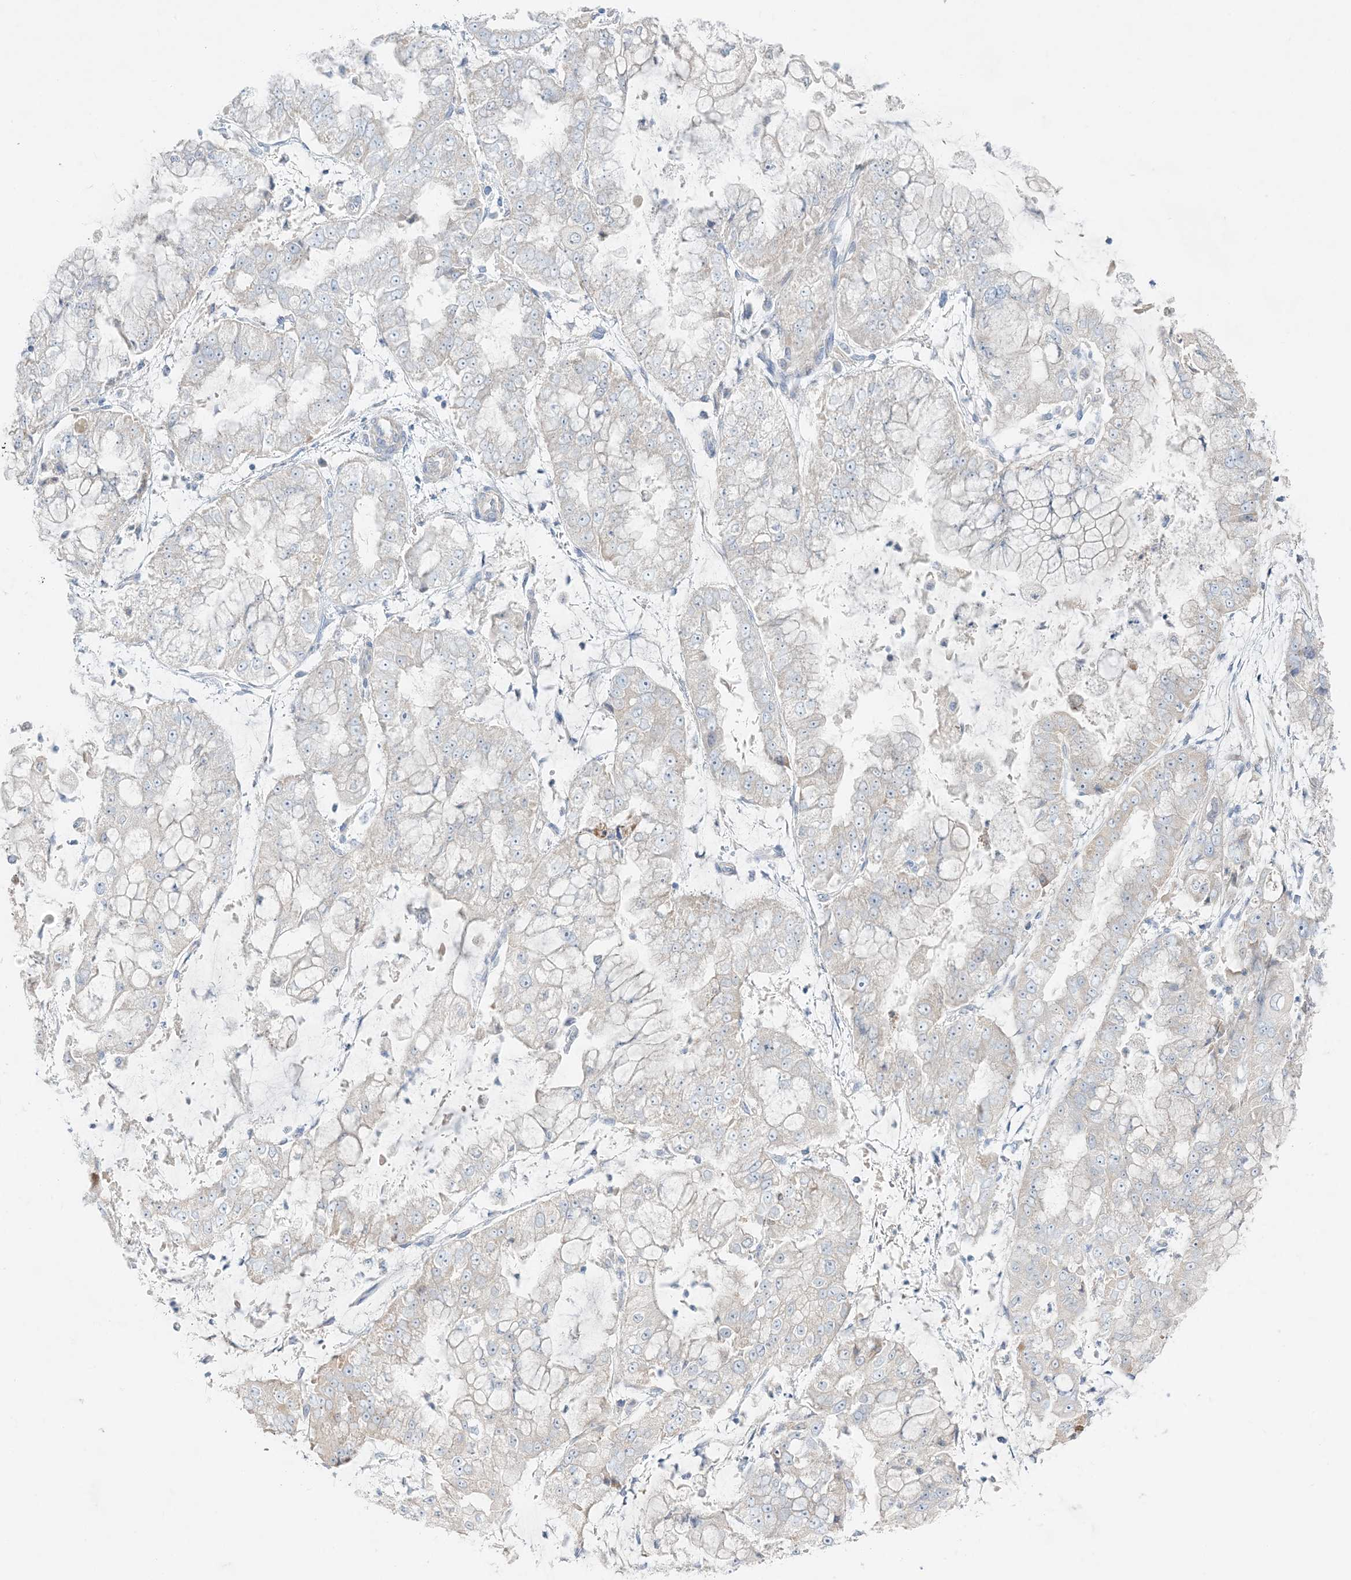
{"staining": {"intensity": "negative", "quantity": "none", "location": "none"}, "tissue": "stomach cancer", "cell_type": "Tumor cells", "image_type": "cancer", "snomed": [{"axis": "morphology", "description": "Adenocarcinoma, NOS"}, {"axis": "topography", "description": "Stomach"}], "caption": "Immunohistochemistry image of stomach cancer (adenocarcinoma) stained for a protein (brown), which demonstrates no staining in tumor cells.", "gene": "FAM184A", "patient": {"sex": "male", "age": 76}}